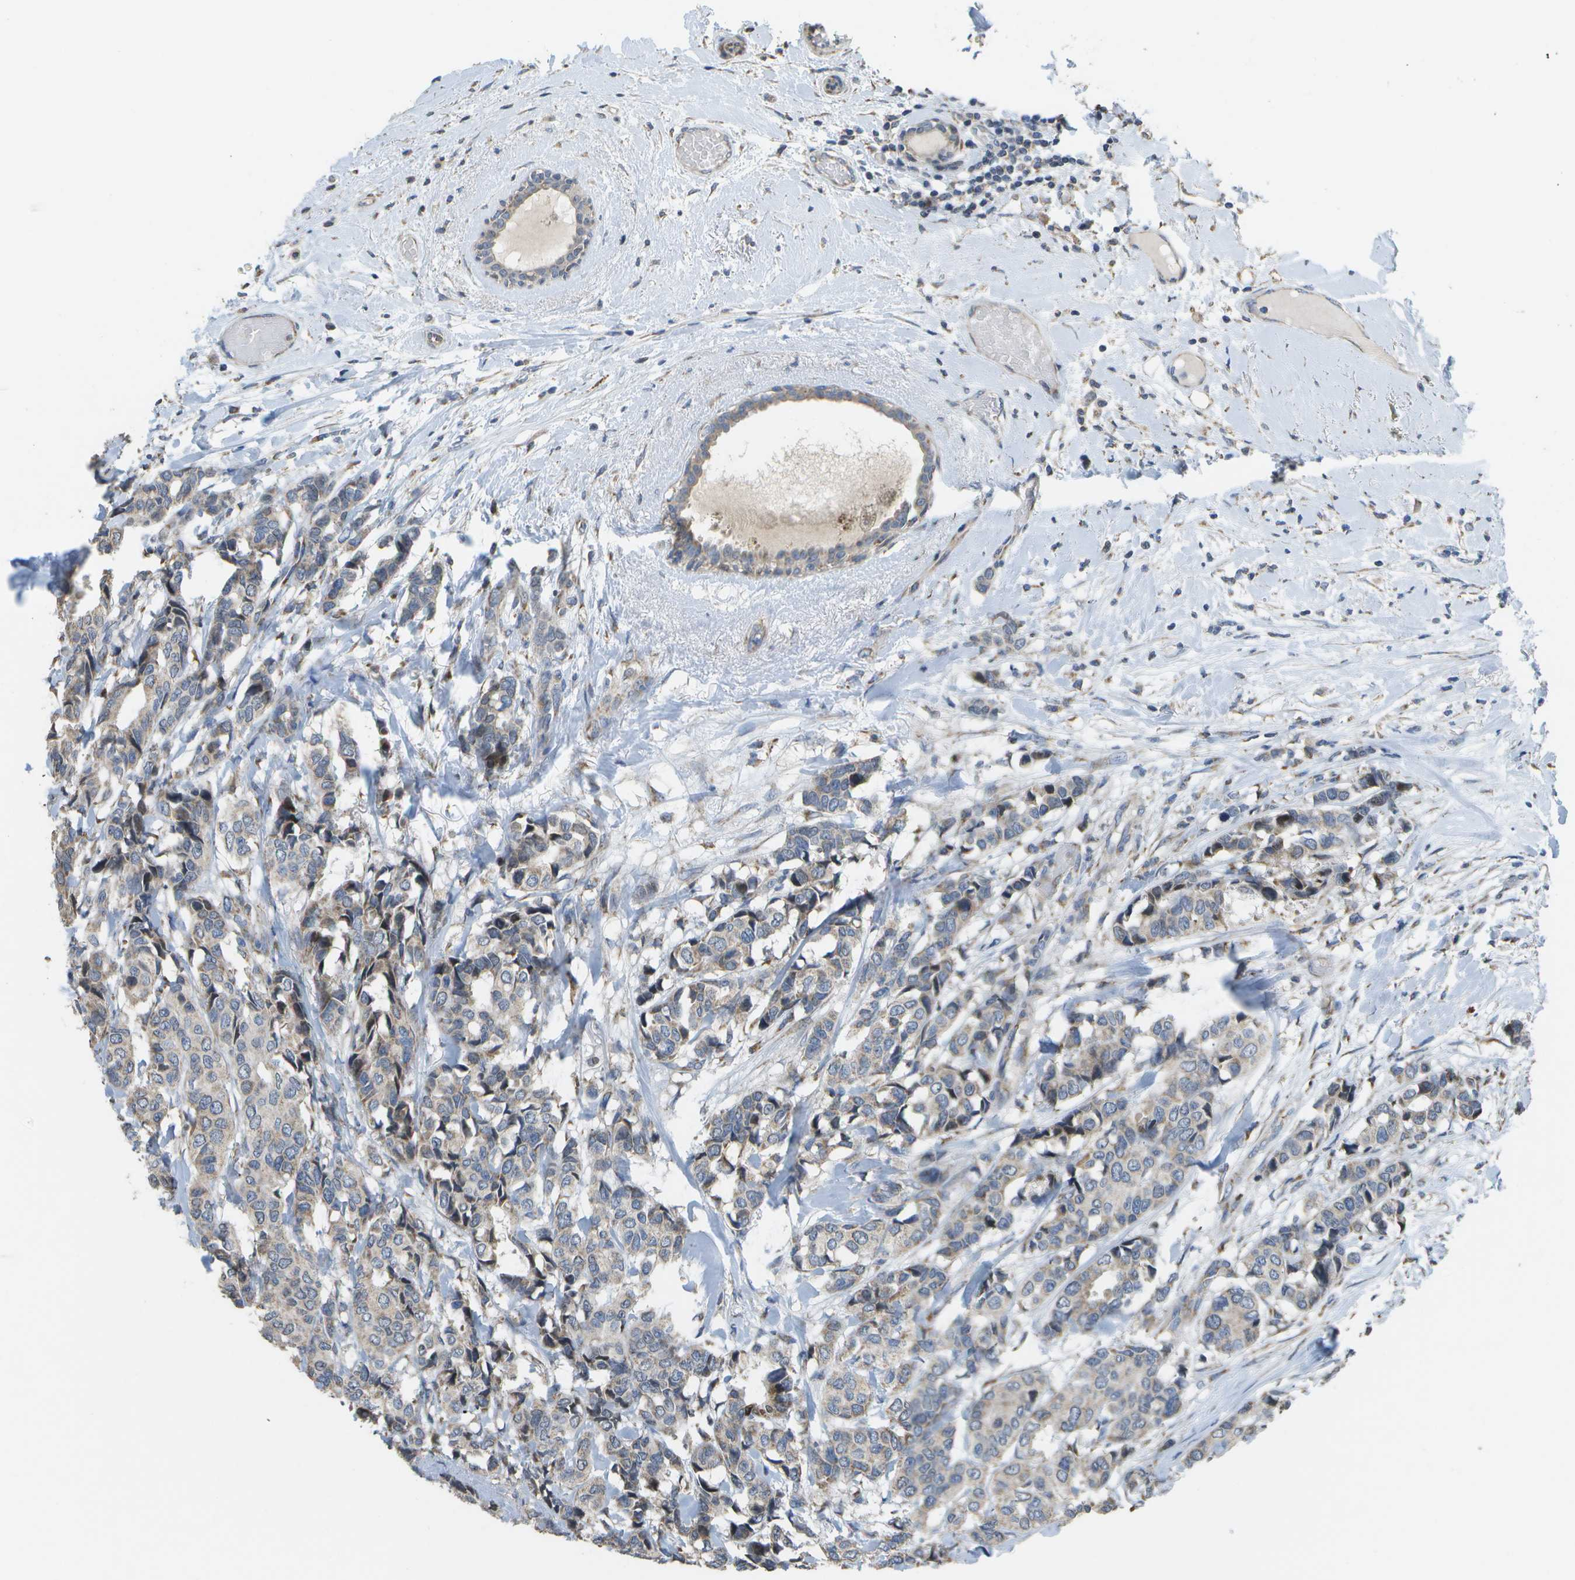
{"staining": {"intensity": "weak", "quantity": "<25%", "location": "cytoplasmic/membranous"}, "tissue": "breast cancer", "cell_type": "Tumor cells", "image_type": "cancer", "snomed": [{"axis": "morphology", "description": "Duct carcinoma"}, {"axis": "topography", "description": "Breast"}], "caption": "The immunohistochemistry image has no significant expression in tumor cells of intraductal carcinoma (breast) tissue.", "gene": "HADHA", "patient": {"sex": "female", "age": 87}}